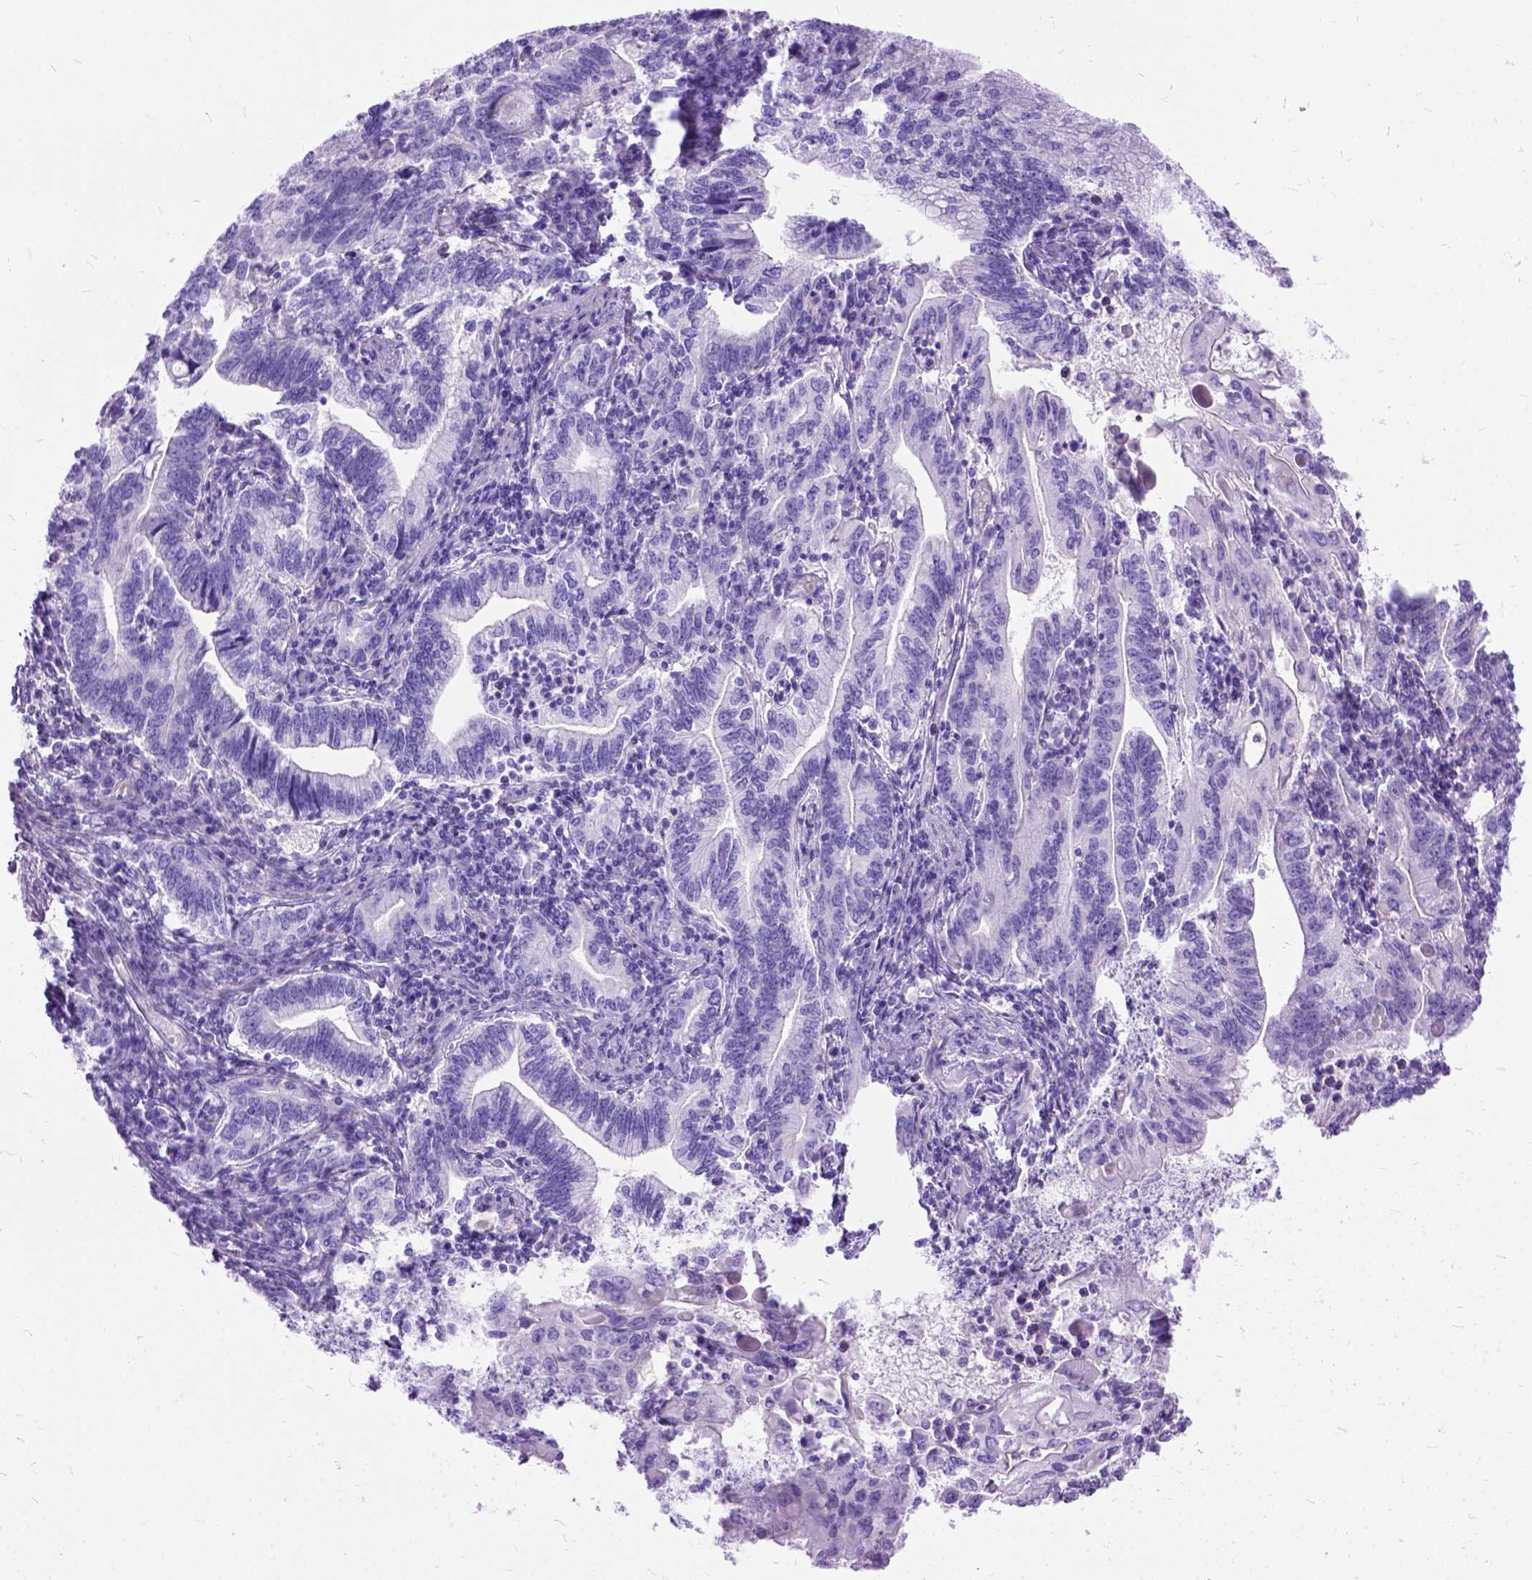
{"staining": {"intensity": "negative", "quantity": "none", "location": "none"}, "tissue": "stomach cancer", "cell_type": "Tumor cells", "image_type": "cancer", "snomed": [{"axis": "morphology", "description": "Adenocarcinoma, NOS"}, {"axis": "topography", "description": "Stomach, lower"}], "caption": "IHC histopathology image of neoplastic tissue: human stomach adenocarcinoma stained with DAB (3,3'-diaminobenzidine) demonstrates no significant protein expression in tumor cells. (Brightfield microscopy of DAB (3,3'-diaminobenzidine) immunohistochemistry (IHC) at high magnification).", "gene": "ARL9", "patient": {"sex": "female", "age": 72}}